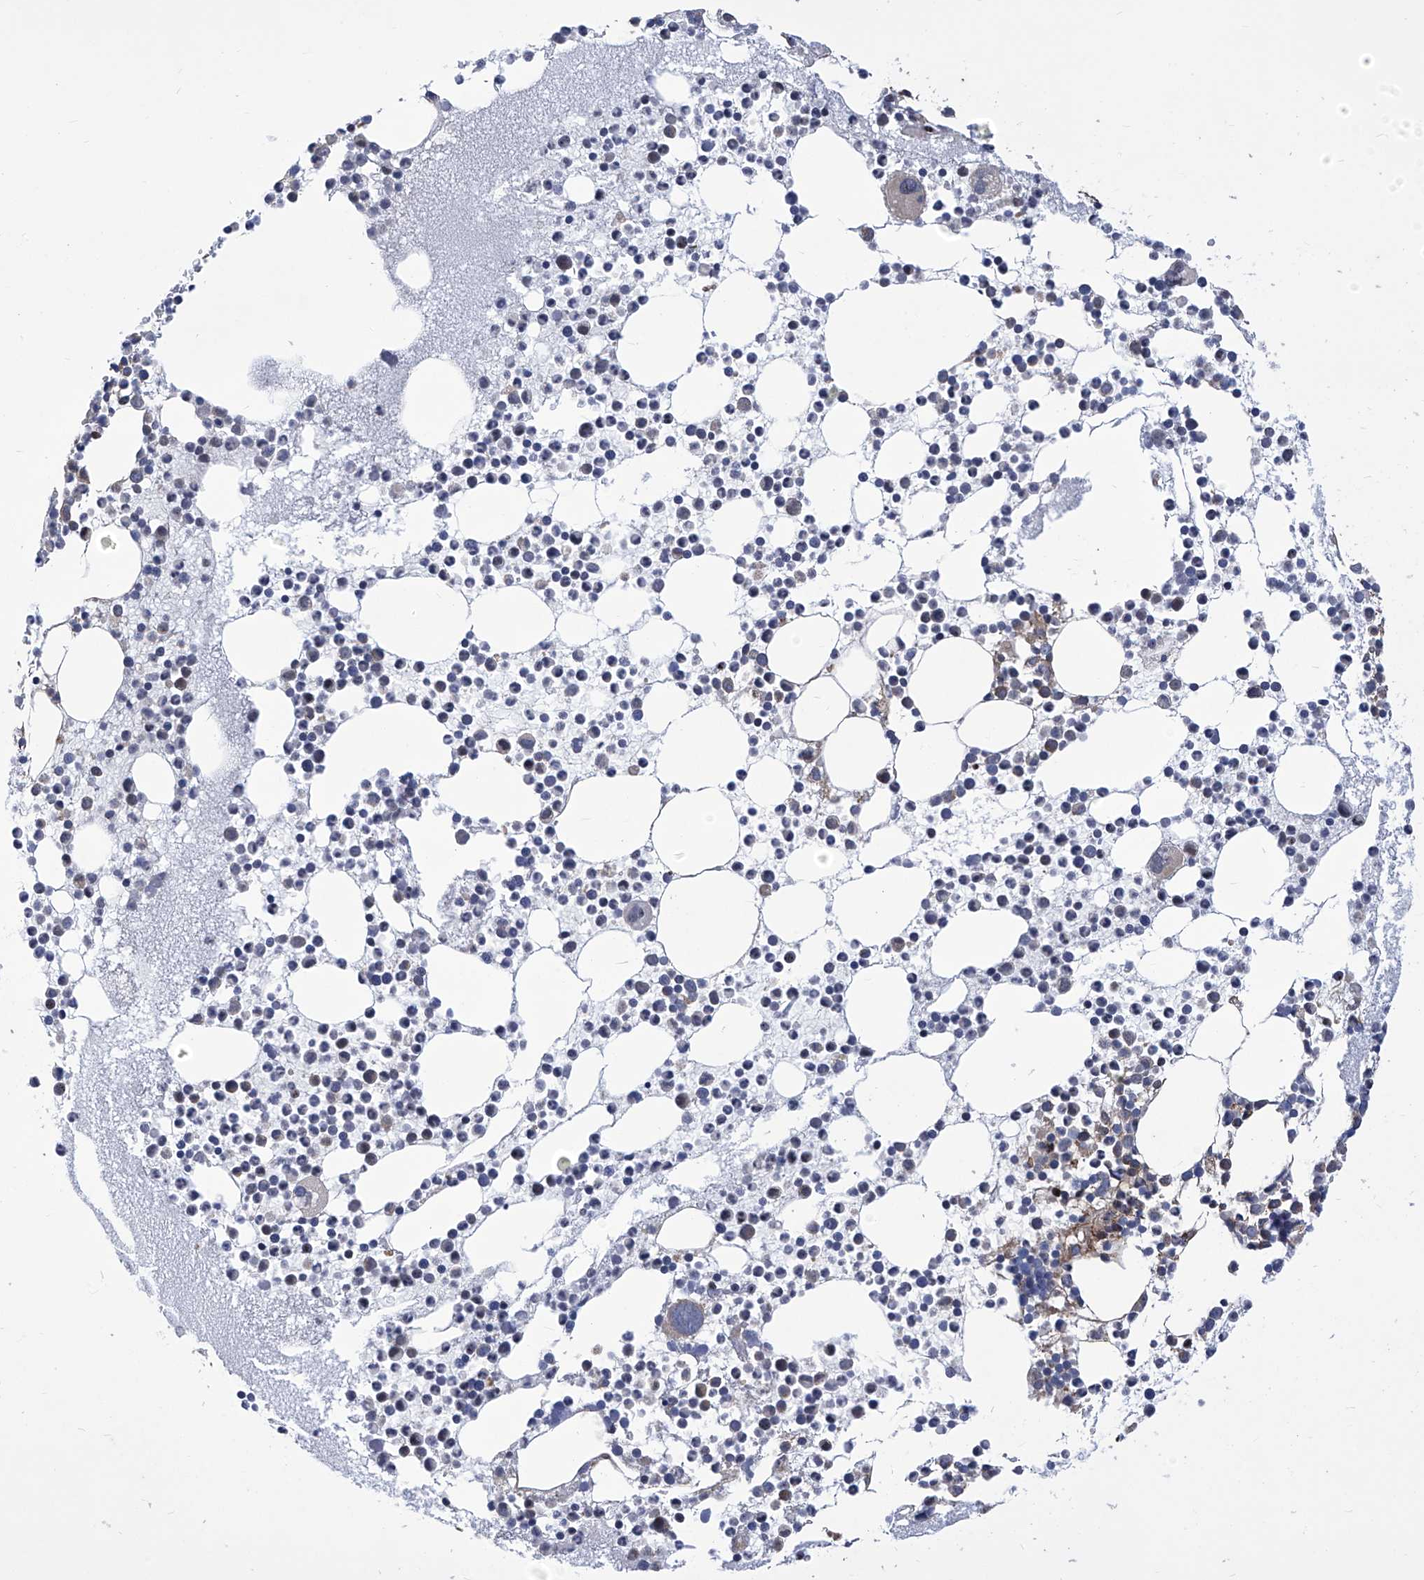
{"staining": {"intensity": "moderate", "quantity": "<25%", "location": "cytoplasmic/membranous"}, "tissue": "bone marrow", "cell_type": "Hematopoietic cells", "image_type": "normal", "snomed": [{"axis": "morphology", "description": "Normal tissue, NOS"}, {"axis": "topography", "description": "Bone marrow"}], "caption": "Approximately <25% of hematopoietic cells in normal bone marrow display moderate cytoplasmic/membranous protein expression as visualized by brown immunohistochemical staining.", "gene": "KTI12", "patient": {"sex": "female", "age": 78}}